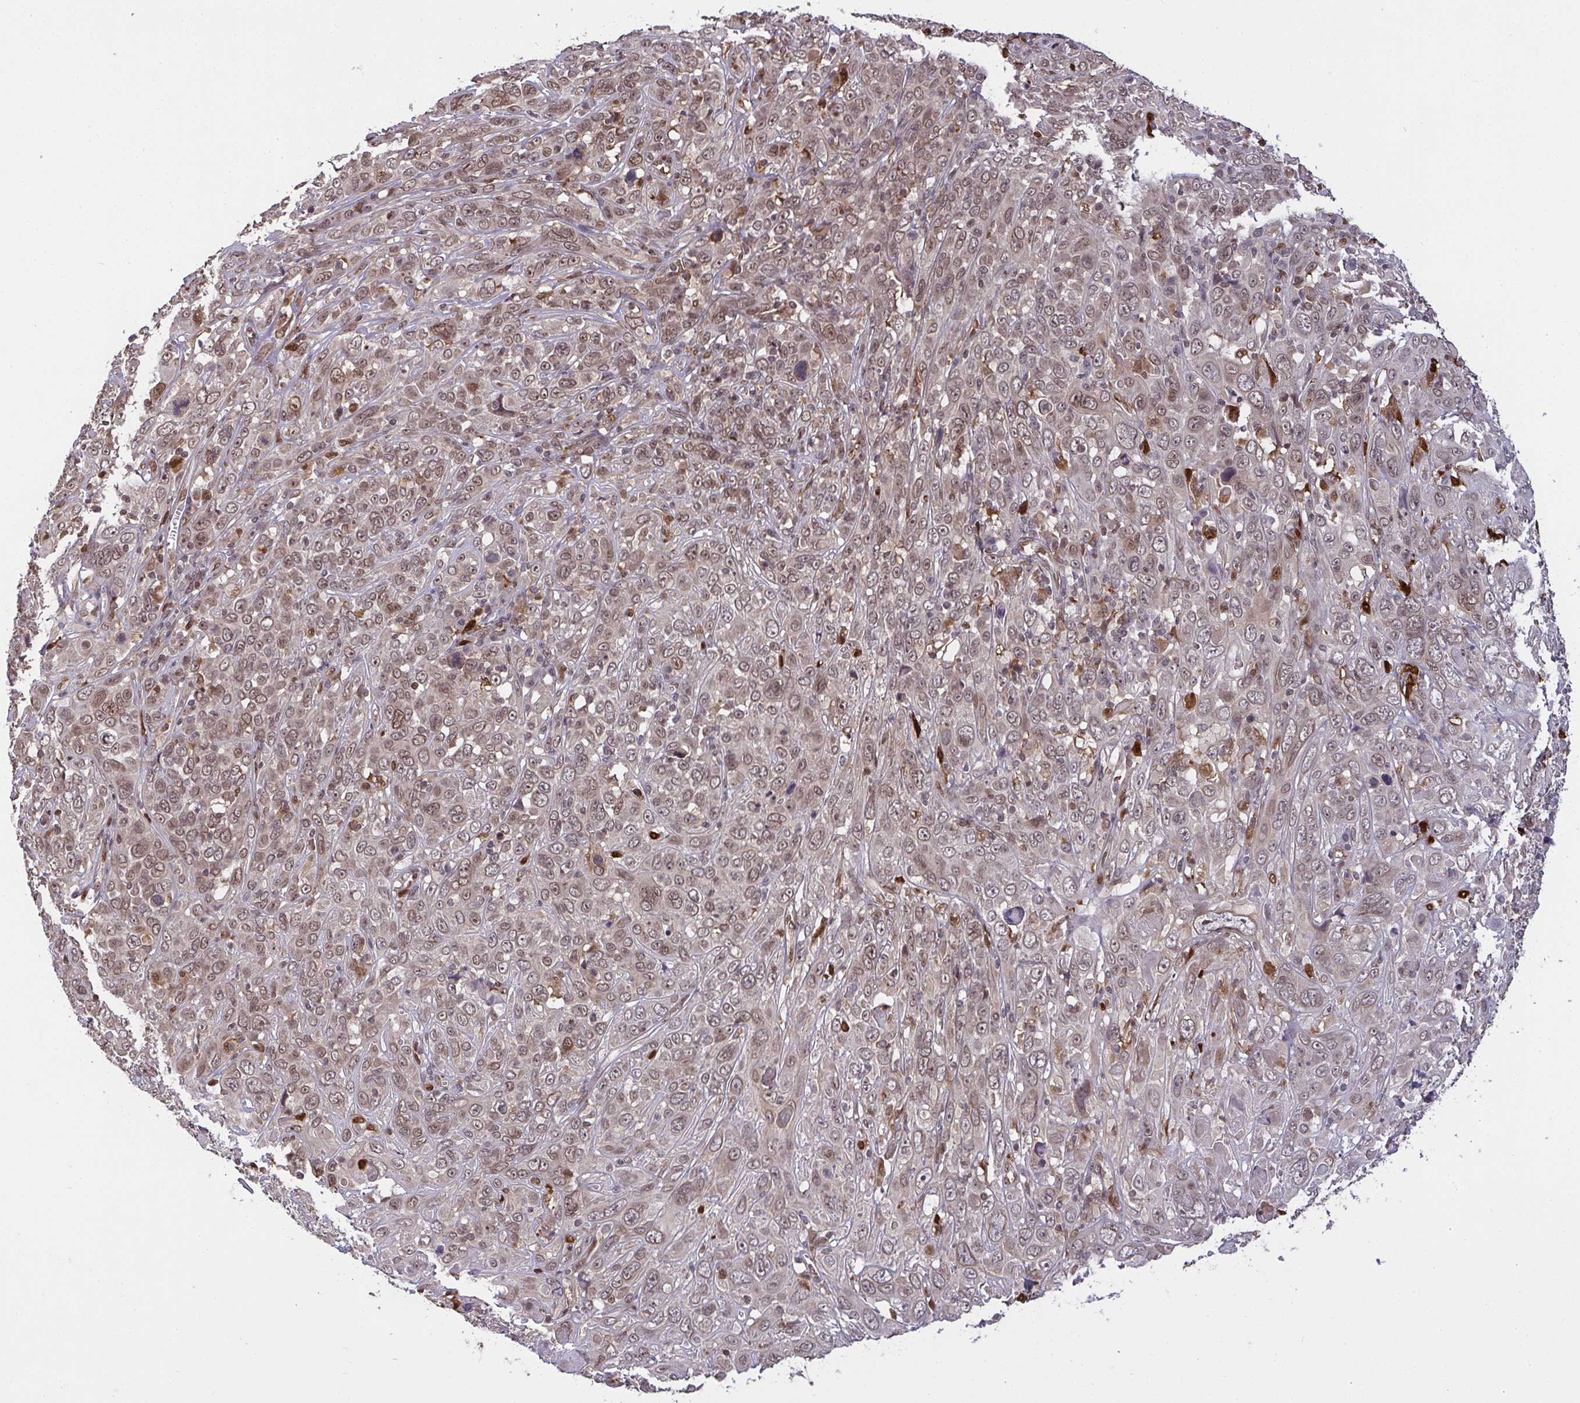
{"staining": {"intensity": "weak", "quantity": ">75%", "location": "nuclear"}, "tissue": "cervical cancer", "cell_type": "Tumor cells", "image_type": "cancer", "snomed": [{"axis": "morphology", "description": "Squamous cell carcinoma, NOS"}, {"axis": "topography", "description": "Cervix"}], "caption": "Squamous cell carcinoma (cervical) was stained to show a protein in brown. There is low levels of weak nuclear expression in about >75% of tumor cells. Nuclei are stained in blue.", "gene": "UXT", "patient": {"sex": "female", "age": 46}}